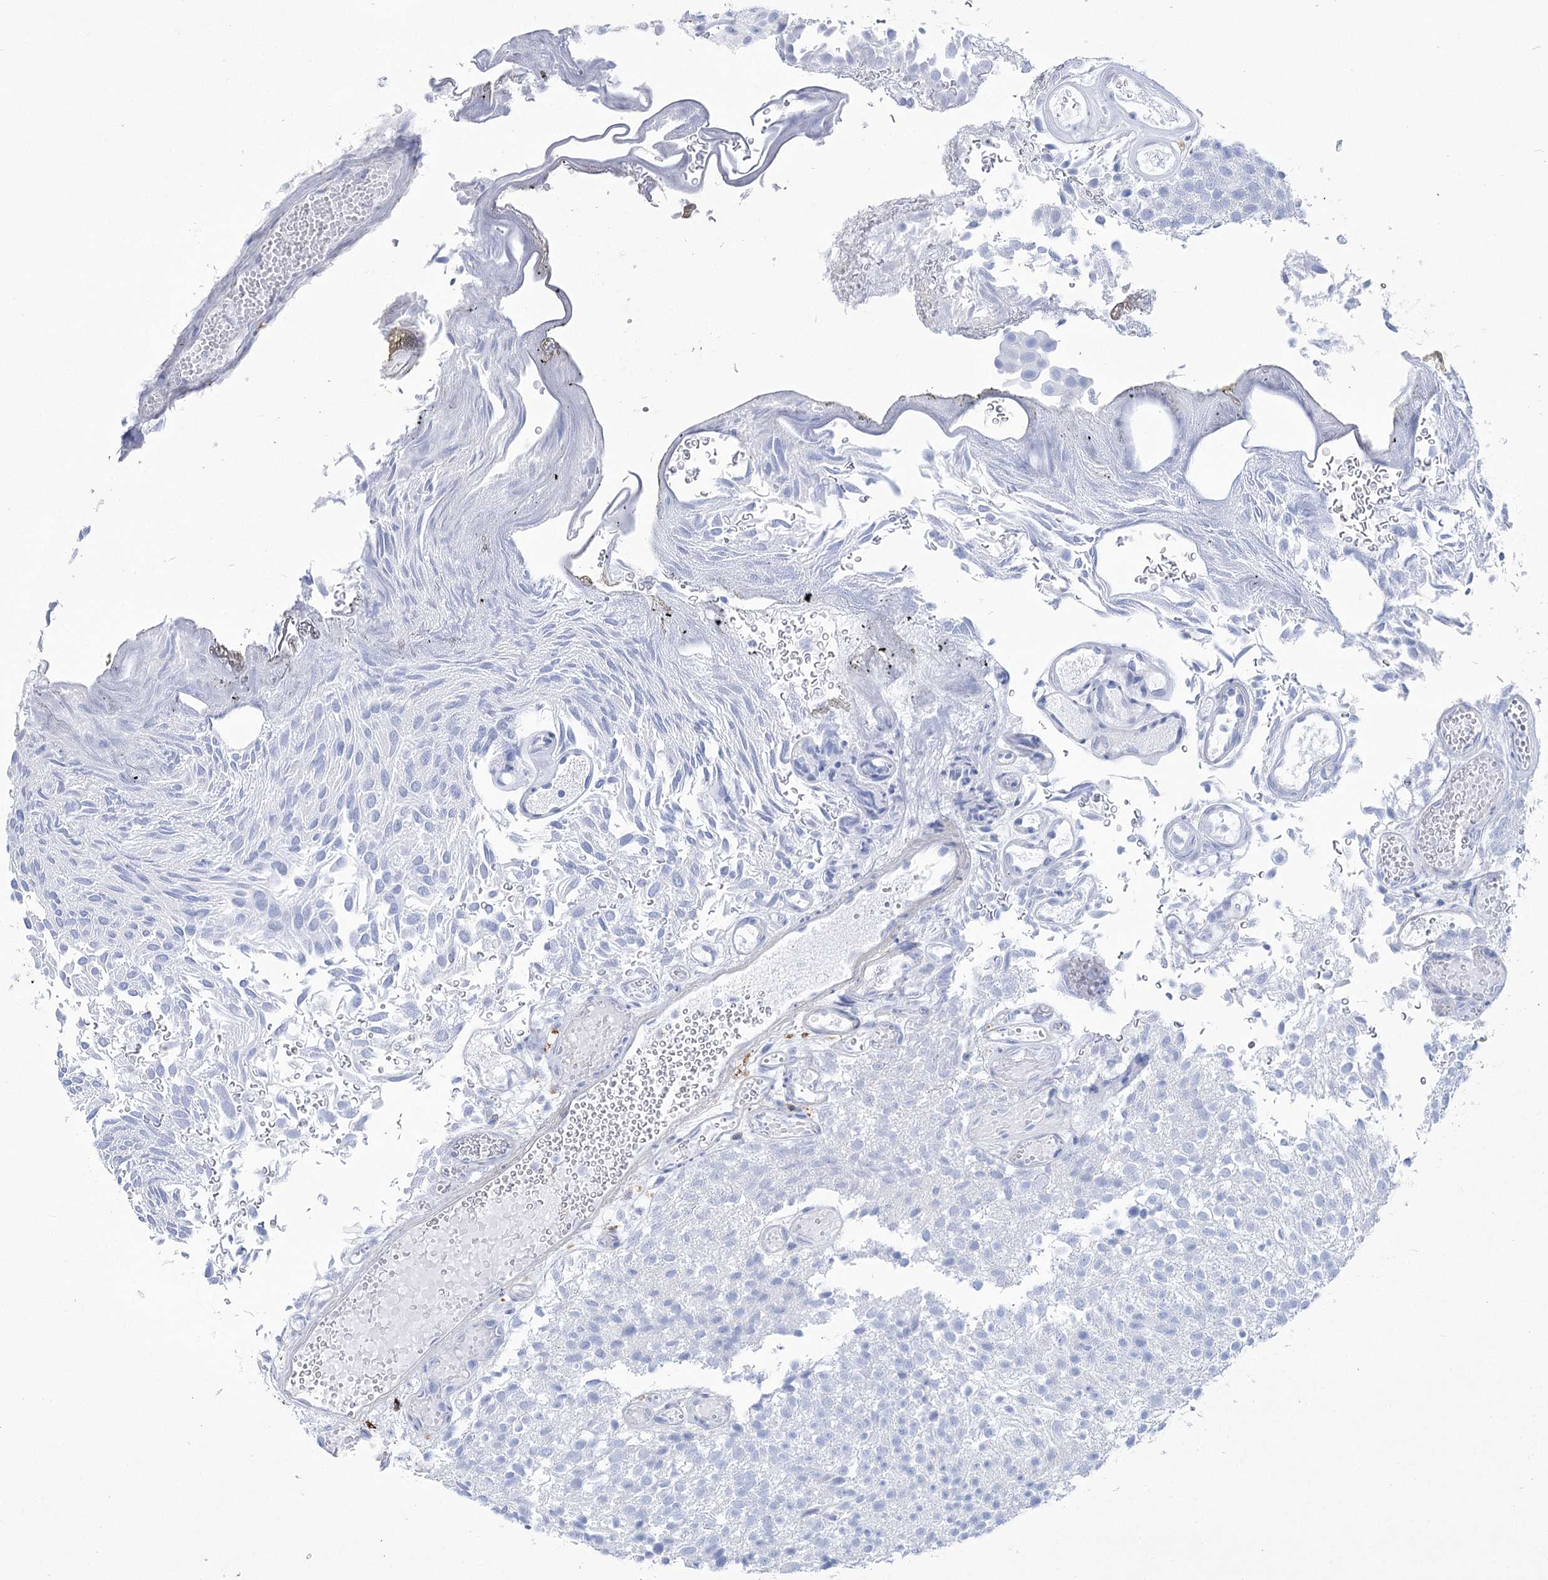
{"staining": {"intensity": "negative", "quantity": "none", "location": "none"}, "tissue": "urothelial cancer", "cell_type": "Tumor cells", "image_type": "cancer", "snomed": [{"axis": "morphology", "description": "Urothelial carcinoma, Low grade"}, {"axis": "topography", "description": "Urinary bladder"}], "caption": "This is an immunohistochemistry (IHC) histopathology image of urothelial carcinoma (low-grade). There is no staining in tumor cells.", "gene": "PCDHA1", "patient": {"sex": "male", "age": 78}}